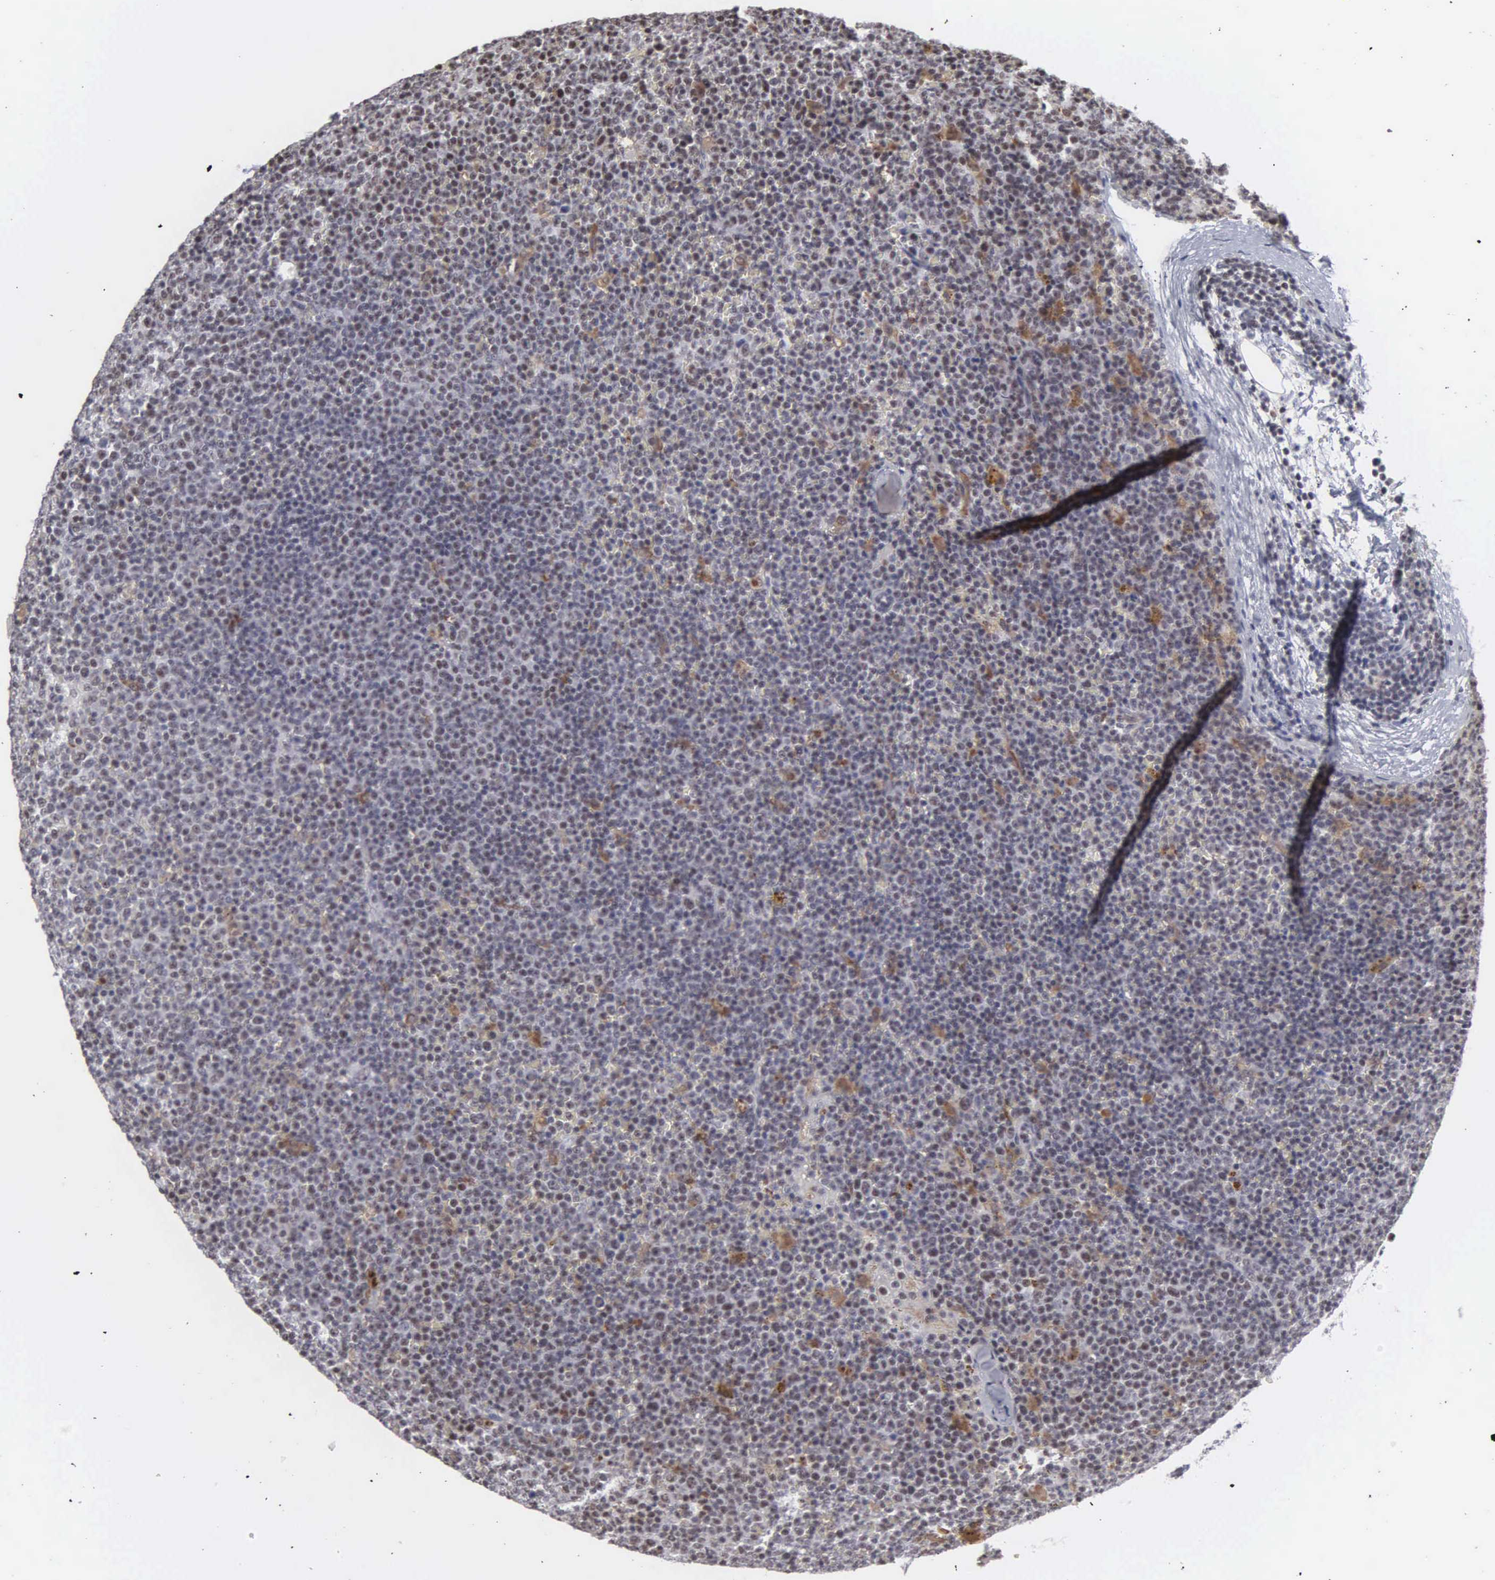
{"staining": {"intensity": "moderate", "quantity": "<25%", "location": "cytoplasmic/membranous"}, "tissue": "lymphoma", "cell_type": "Tumor cells", "image_type": "cancer", "snomed": [{"axis": "morphology", "description": "Malignant lymphoma, non-Hodgkin's type, Low grade"}, {"axis": "topography", "description": "Lymph node"}], "caption": "High-power microscopy captured an IHC histopathology image of lymphoma, revealing moderate cytoplasmic/membranous staining in approximately <25% of tumor cells.", "gene": "KIAA0586", "patient": {"sex": "male", "age": 50}}